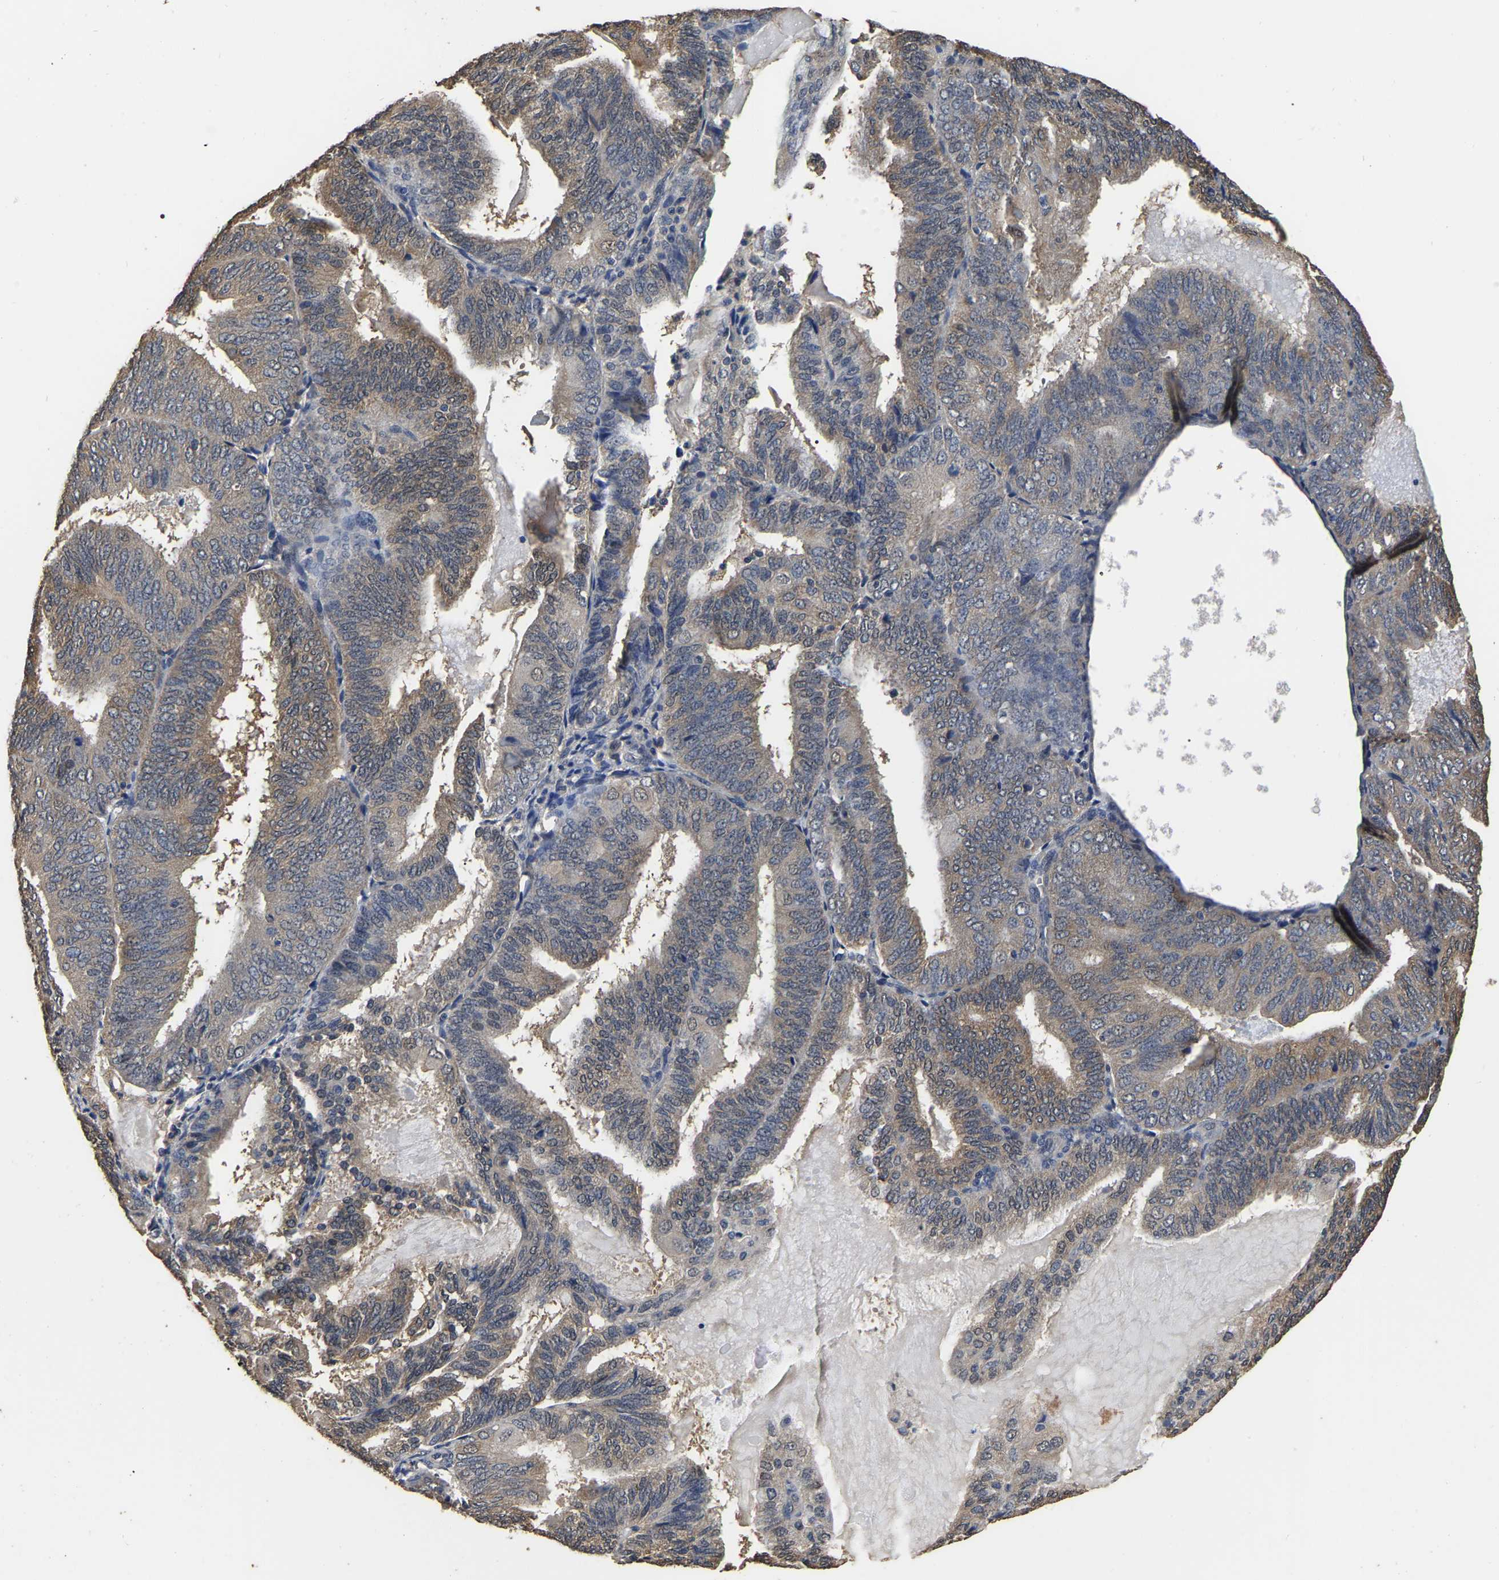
{"staining": {"intensity": "moderate", "quantity": ">75%", "location": "cytoplasmic/membranous"}, "tissue": "endometrial cancer", "cell_type": "Tumor cells", "image_type": "cancer", "snomed": [{"axis": "morphology", "description": "Adenocarcinoma, NOS"}, {"axis": "topography", "description": "Endometrium"}], "caption": "Tumor cells reveal moderate cytoplasmic/membranous expression in about >75% of cells in adenocarcinoma (endometrial). The protein is stained brown, and the nuclei are stained in blue (DAB IHC with brightfield microscopy, high magnification).", "gene": "STK32C", "patient": {"sex": "female", "age": 81}}